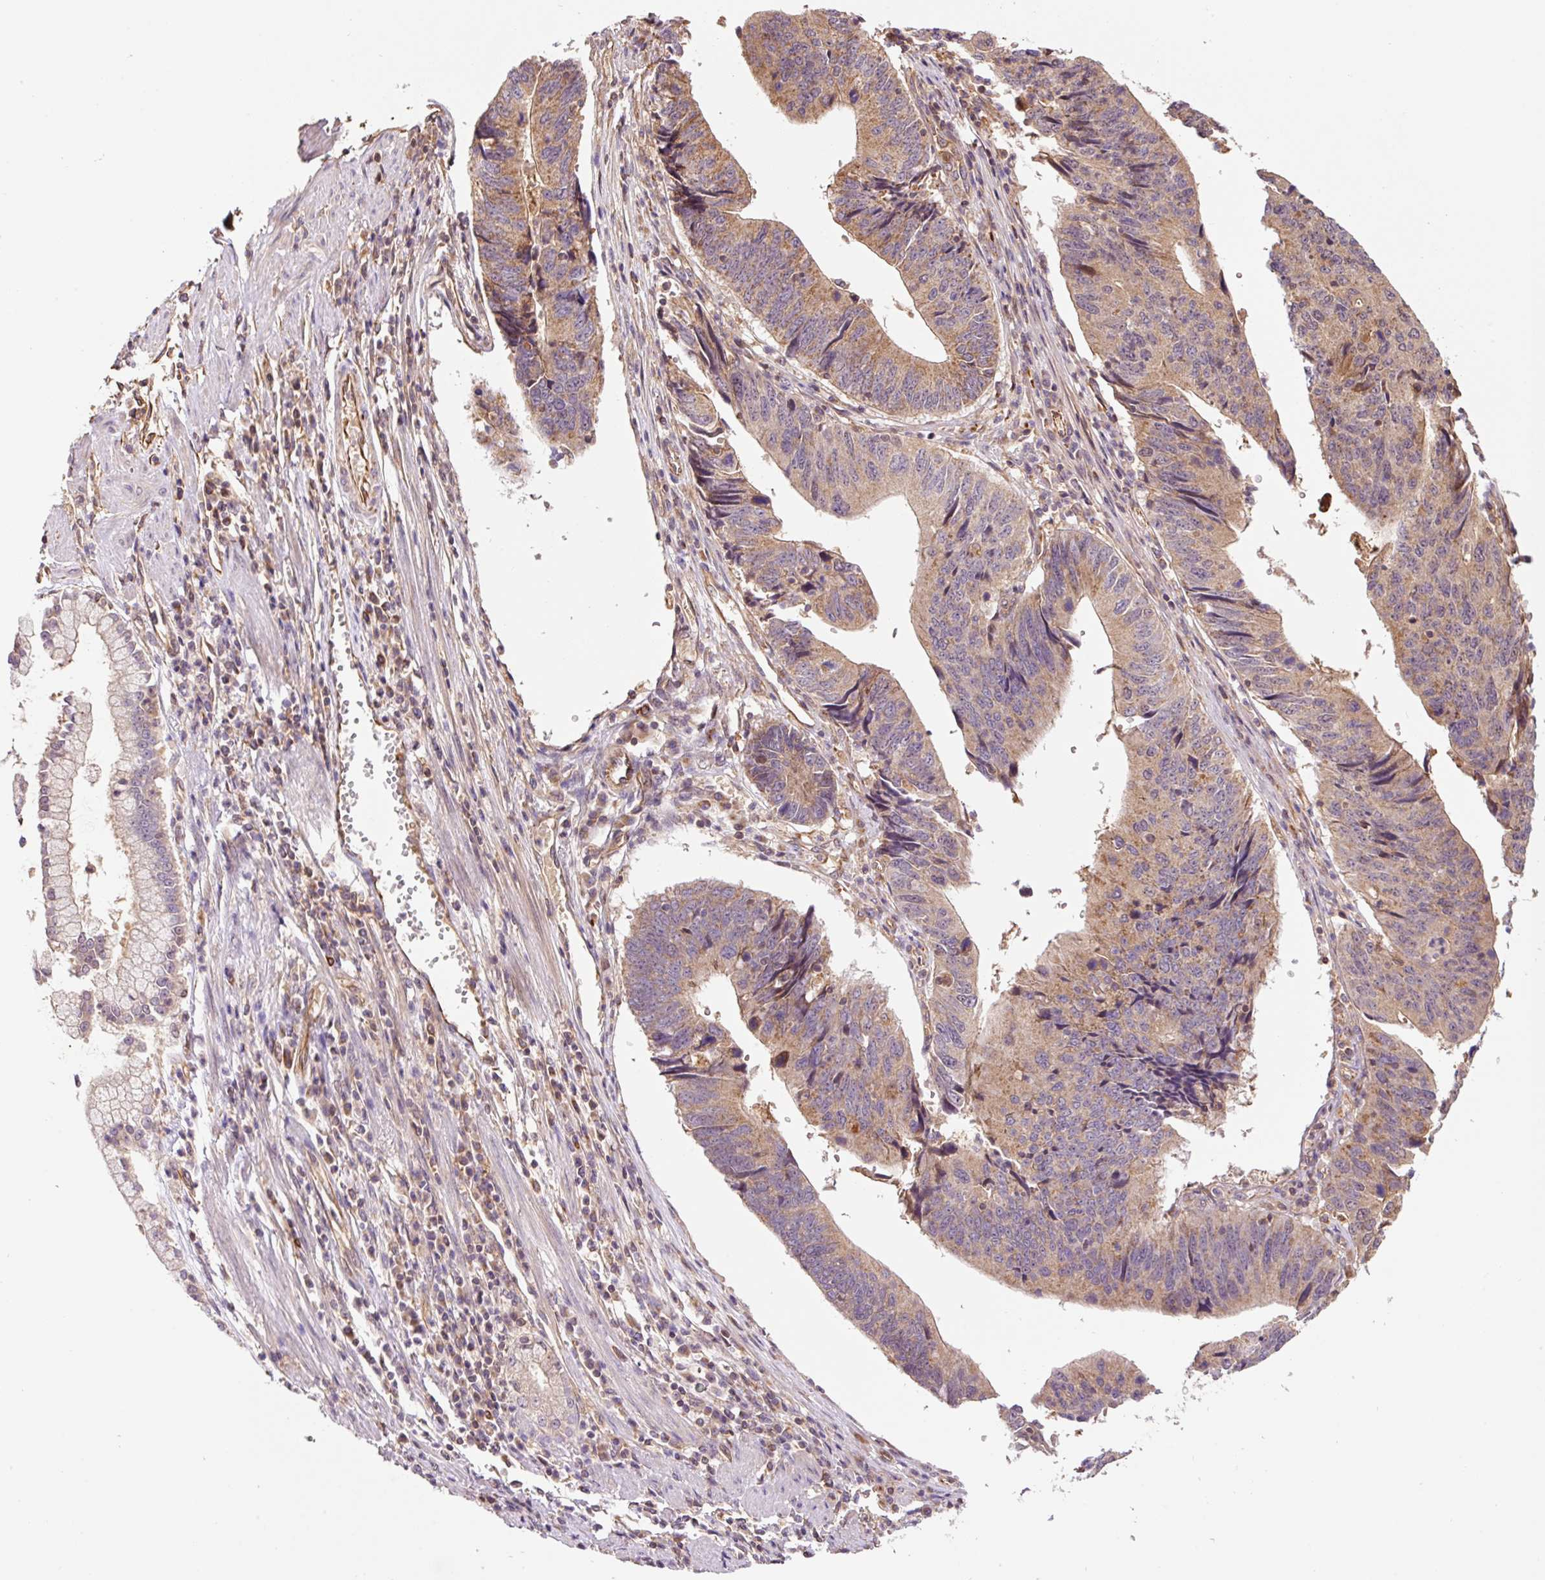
{"staining": {"intensity": "moderate", "quantity": ">75%", "location": "cytoplasmic/membranous"}, "tissue": "stomach cancer", "cell_type": "Tumor cells", "image_type": "cancer", "snomed": [{"axis": "morphology", "description": "Adenocarcinoma, NOS"}, {"axis": "topography", "description": "Stomach"}], "caption": "Stomach adenocarcinoma stained with DAB IHC demonstrates medium levels of moderate cytoplasmic/membranous positivity in about >75% of tumor cells.", "gene": "PCK2", "patient": {"sex": "male", "age": 59}}